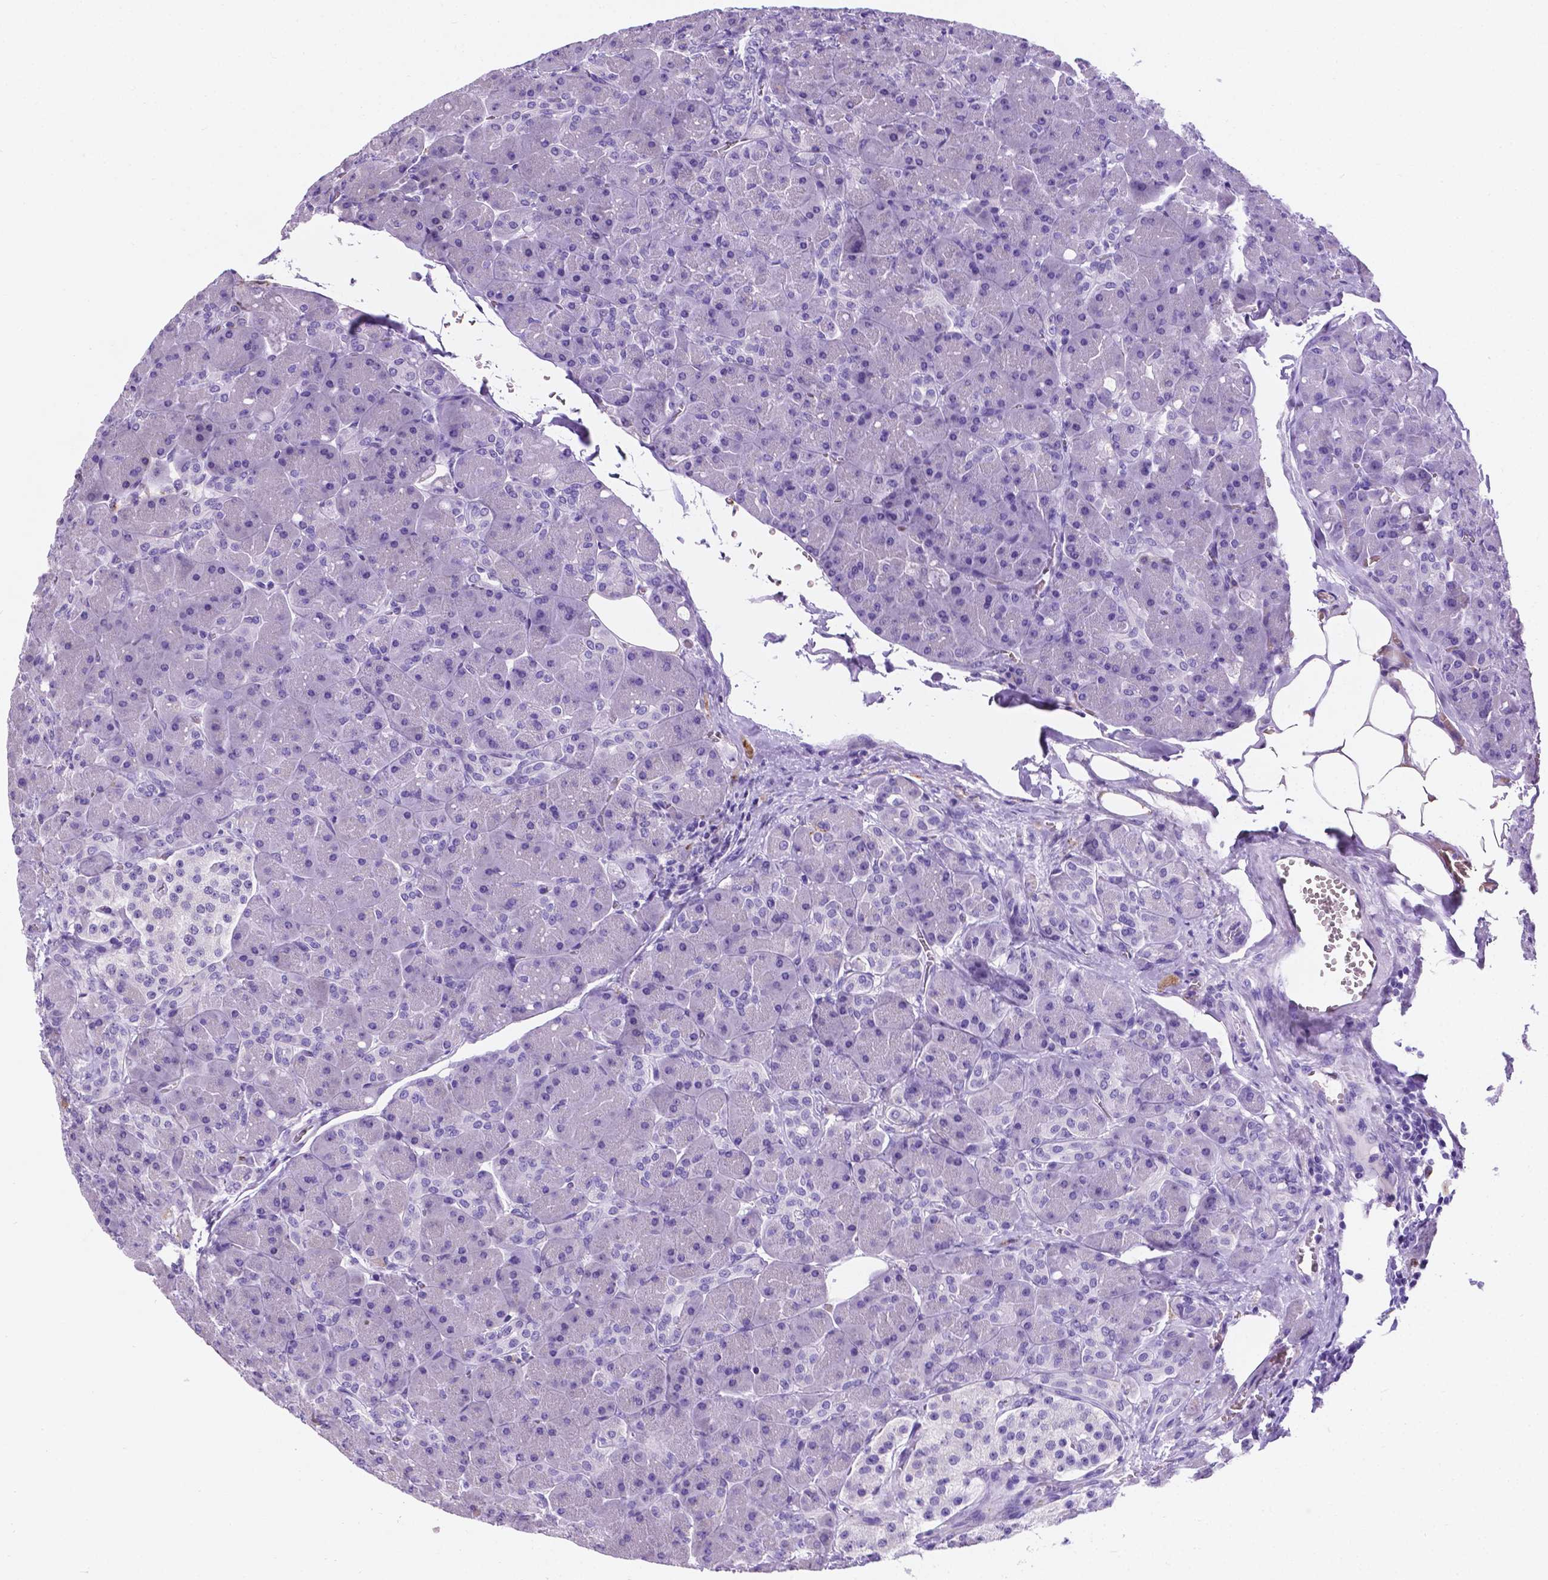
{"staining": {"intensity": "negative", "quantity": "none", "location": "none"}, "tissue": "pancreas", "cell_type": "Exocrine glandular cells", "image_type": "normal", "snomed": [{"axis": "morphology", "description": "Normal tissue, NOS"}, {"axis": "topography", "description": "Pancreas"}], "caption": "Human pancreas stained for a protein using IHC exhibits no staining in exocrine glandular cells.", "gene": "APOE", "patient": {"sex": "male", "age": 55}}